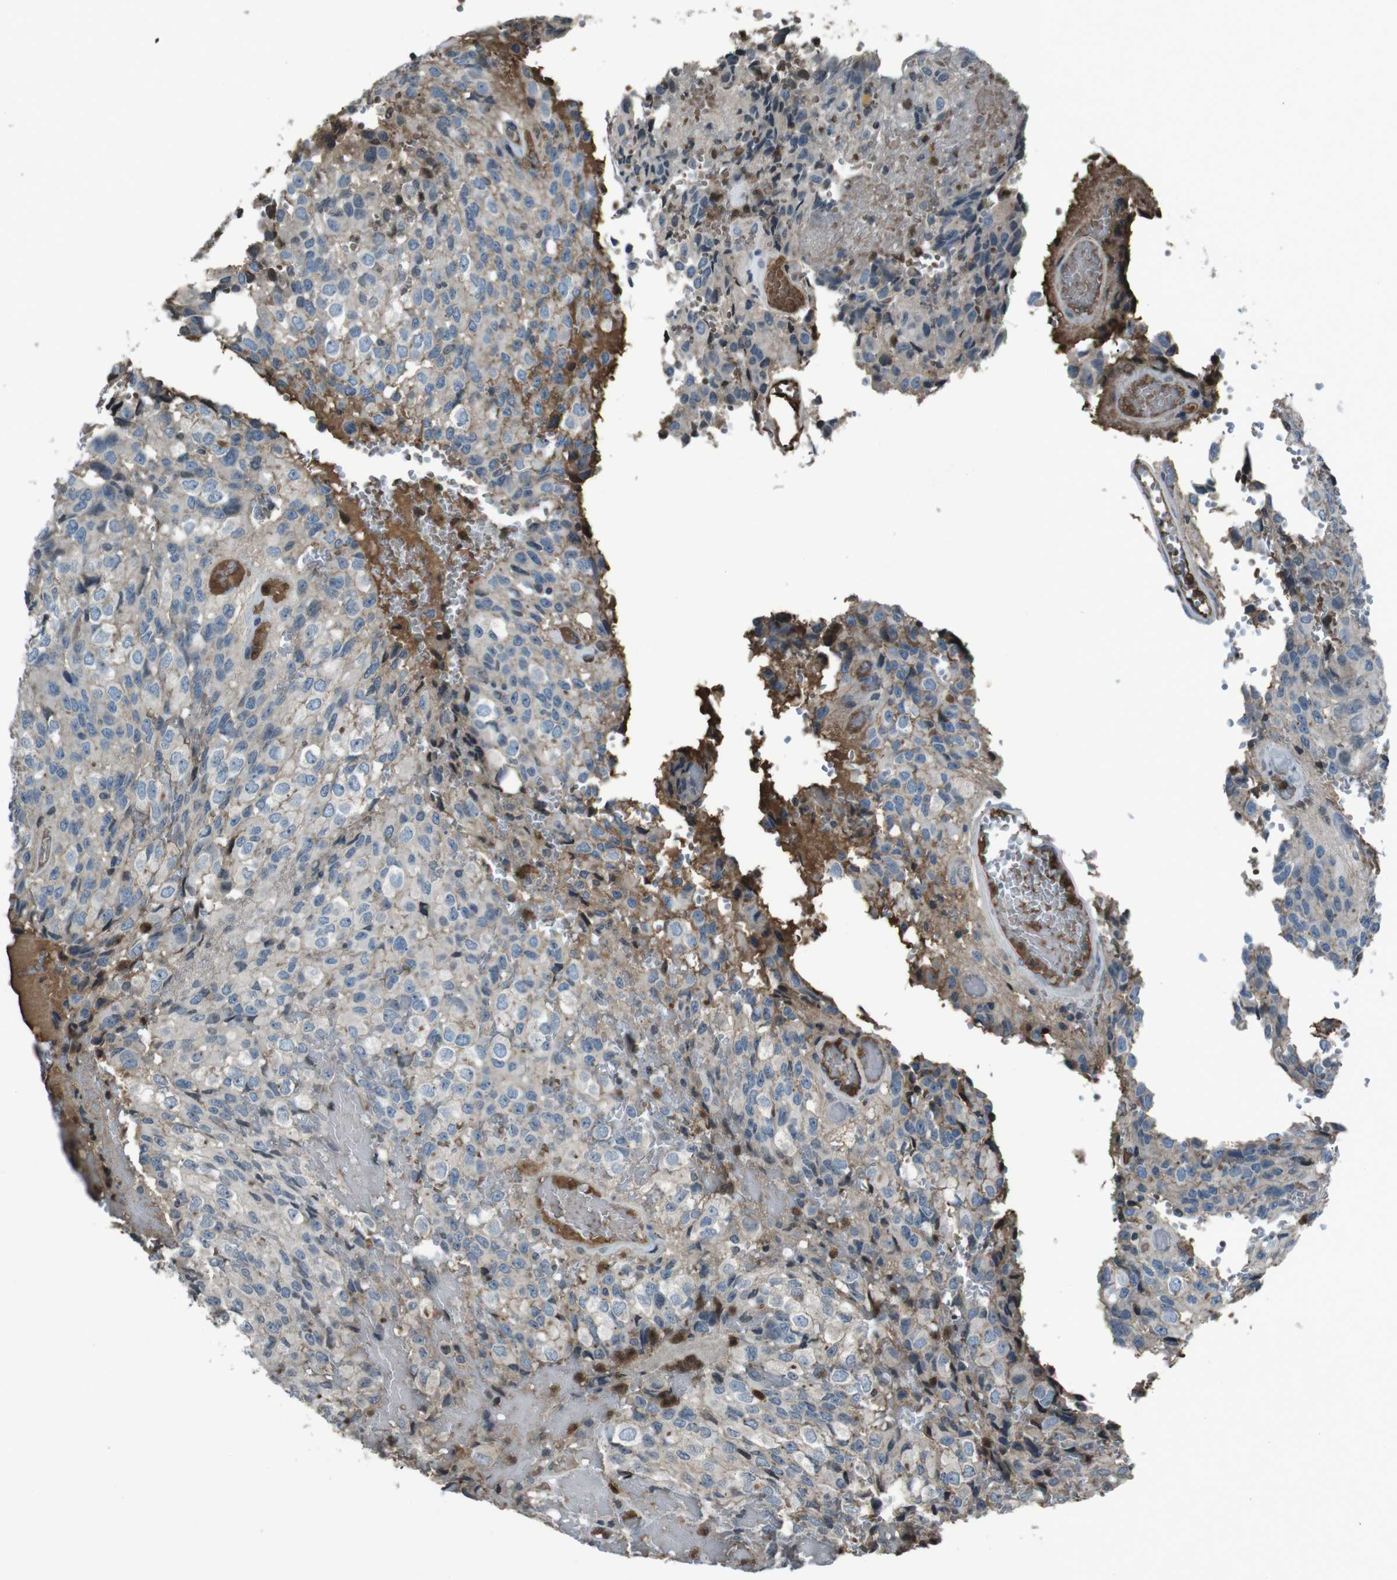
{"staining": {"intensity": "negative", "quantity": "none", "location": "none"}, "tissue": "glioma", "cell_type": "Tumor cells", "image_type": "cancer", "snomed": [{"axis": "morphology", "description": "Glioma, malignant, High grade"}, {"axis": "topography", "description": "Brain"}], "caption": "Glioma stained for a protein using IHC exhibits no staining tumor cells.", "gene": "UGT1A6", "patient": {"sex": "male", "age": 32}}